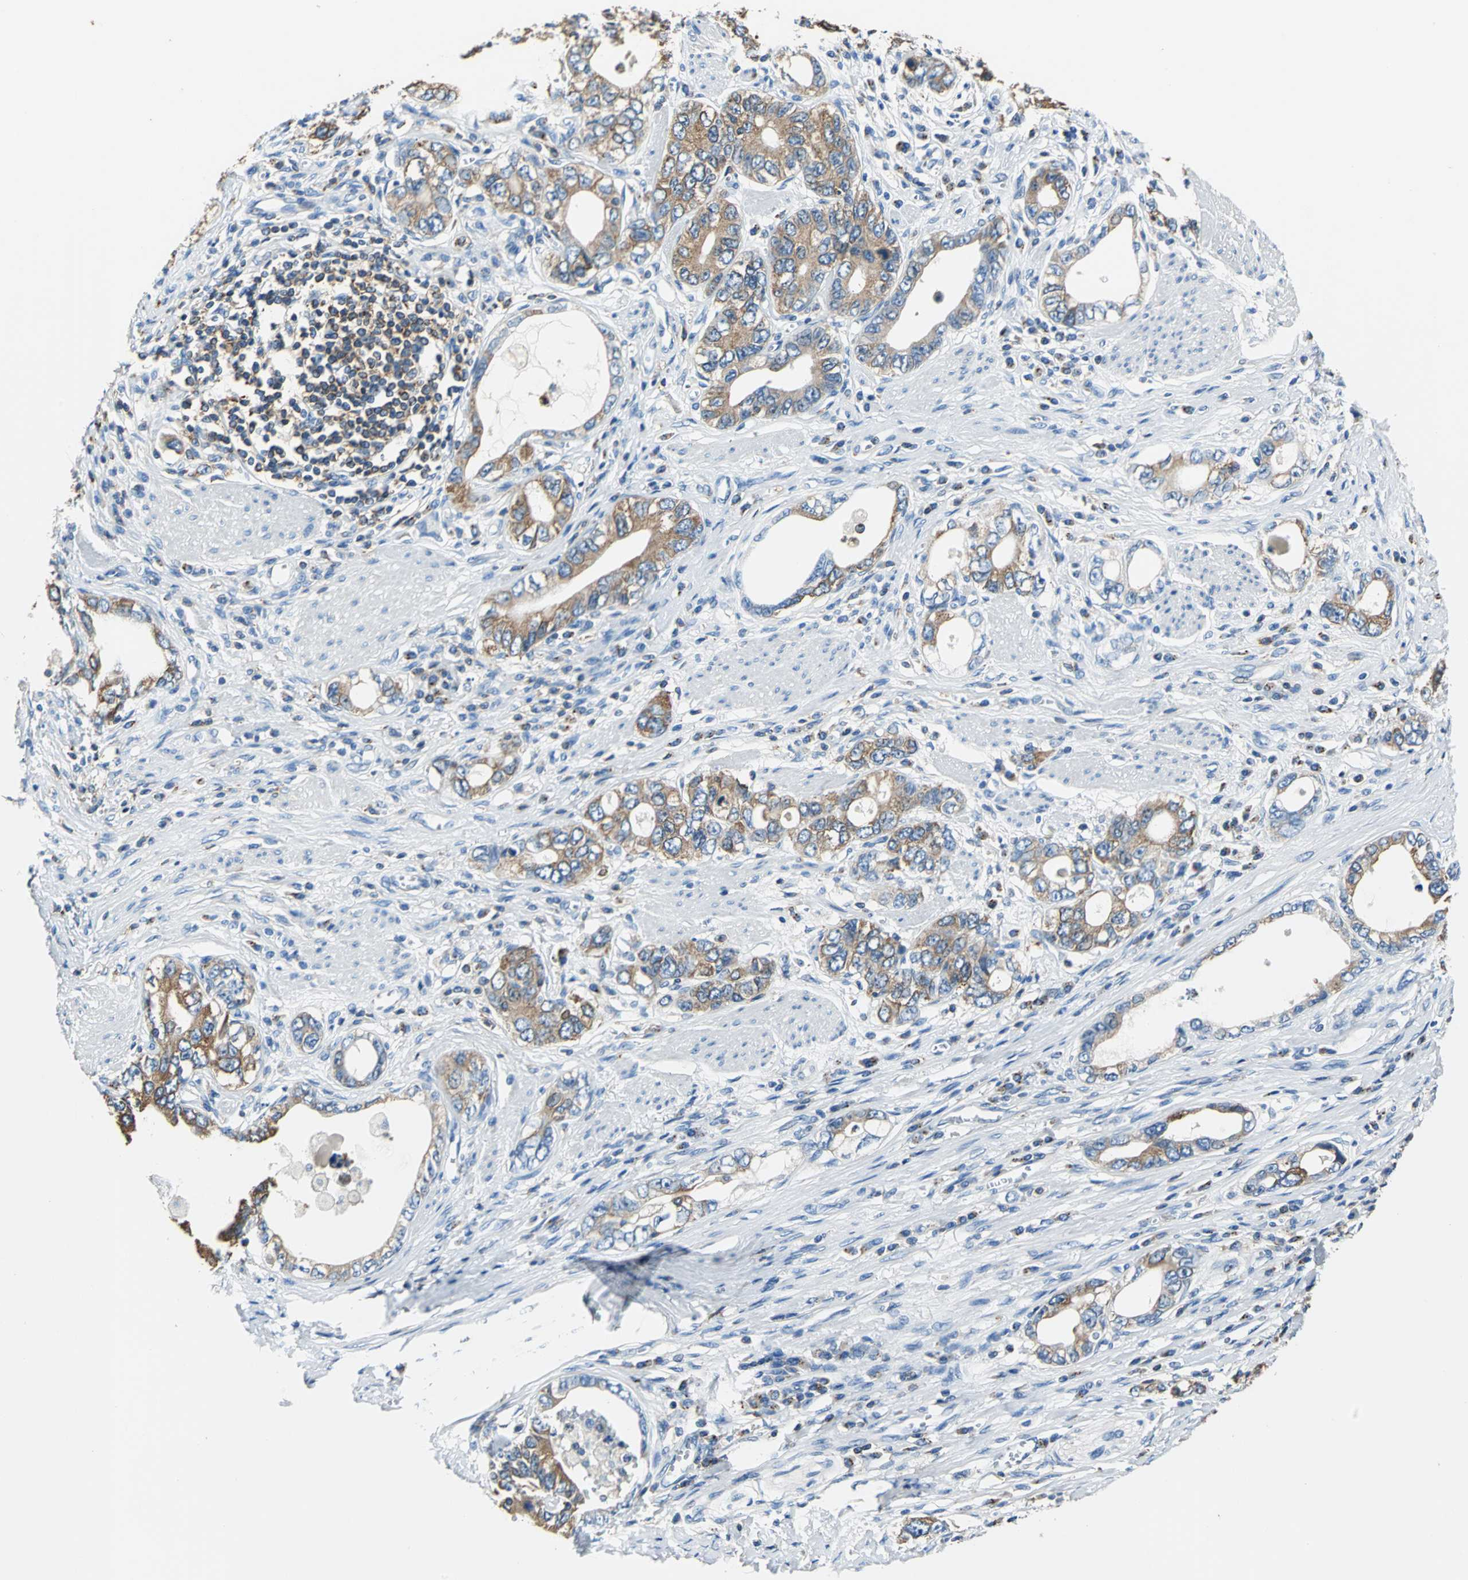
{"staining": {"intensity": "strong", "quantity": ">75%", "location": "cytoplasmic/membranous"}, "tissue": "stomach cancer", "cell_type": "Tumor cells", "image_type": "cancer", "snomed": [{"axis": "morphology", "description": "Adenocarcinoma, NOS"}, {"axis": "topography", "description": "Stomach, lower"}], "caption": "This histopathology image displays IHC staining of stomach cancer (adenocarcinoma), with high strong cytoplasmic/membranous expression in about >75% of tumor cells.", "gene": "SEPTIN6", "patient": {"sex": "female", "age": 93}}